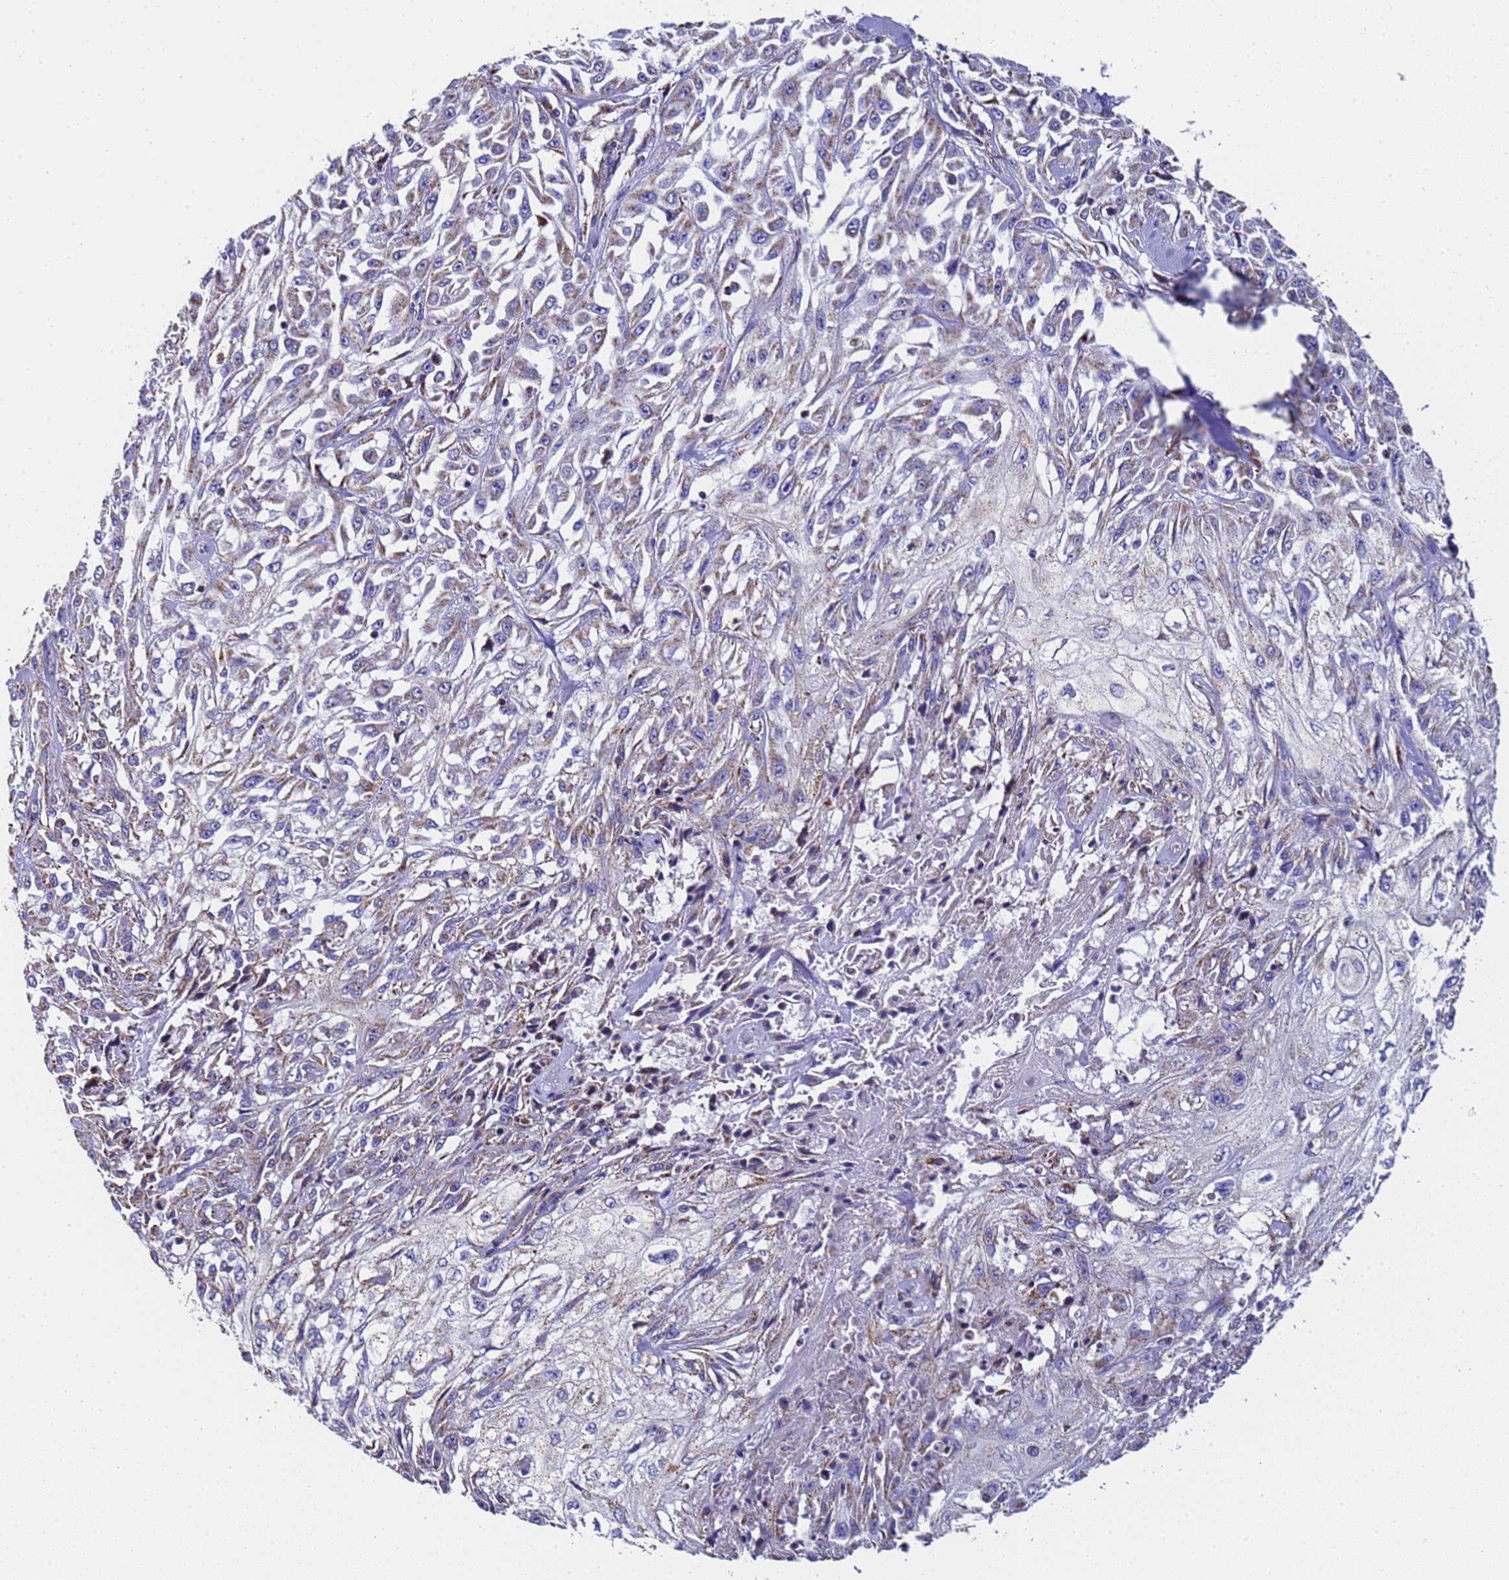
{"staining": {"intensity": "moderate", "quantity": "25%-75%", "location": "cytoplasmic/membranous"}, "tissue": "skin cancer", "cell_type": "Tumor cells", "image_type": "cancer", "snomed": [{"axis": "morphology", "description": "Squamous cell carcinoma, NOS"}, {"axis": "morphology", "description": "Squamous cell carcinoma, metastatic, NOS"}, {"axis": "topography", "description": "Skin"}, {"axis": "topography", "description": "Lymph node"}], "caption": "An immunohistochemistry (IHC) histopathology image of tumor tissue is shown. Protein staining in brown highlights moderate cytoplasmic/membranous positivity in skin metastatic squamous cell carcinoma within tumor cells.", "gene": "MRPS12", "patient": {"sex": "male", "age": 75}}